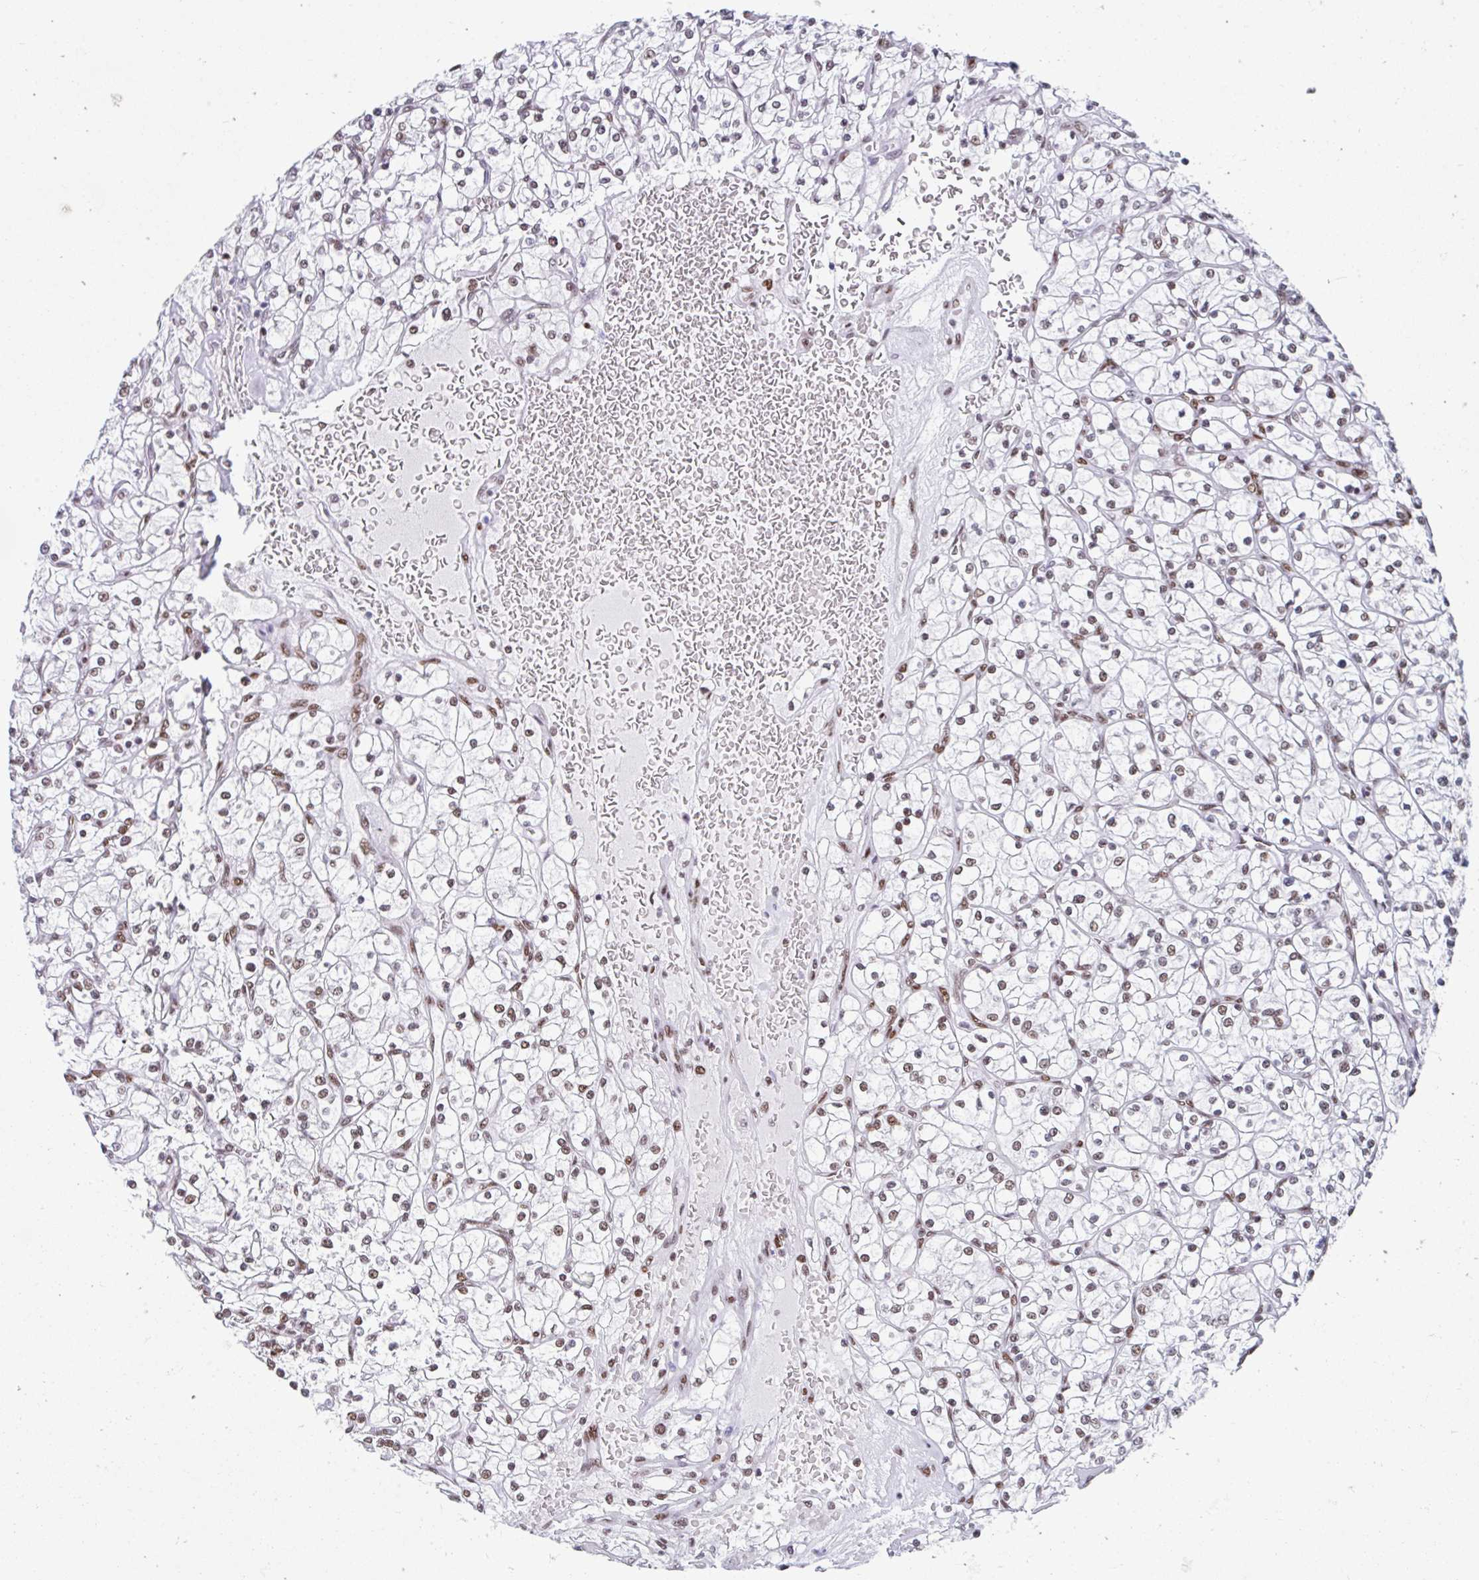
{"staining": {"intensity": "weak", "quantity": "25%-75%", "location": "nuclear"}, "tissue": "renal cancer", "cell_type": "Tumor cells", "image_type": "cancer", "snomed": [{"axis": "morphology", "description": "Adenocarcinoma, NOS"}, {"axis": "topography", "description": "Kidney"}], "caption": "Renal adenocarcinoma was stained to show a protein in brown. There is low levels of weak nuclear expression in approximately 25%-75% of tumor cells.", "gene": "KHDRBS1", "patient": {"sex": "female", "age": 64}}